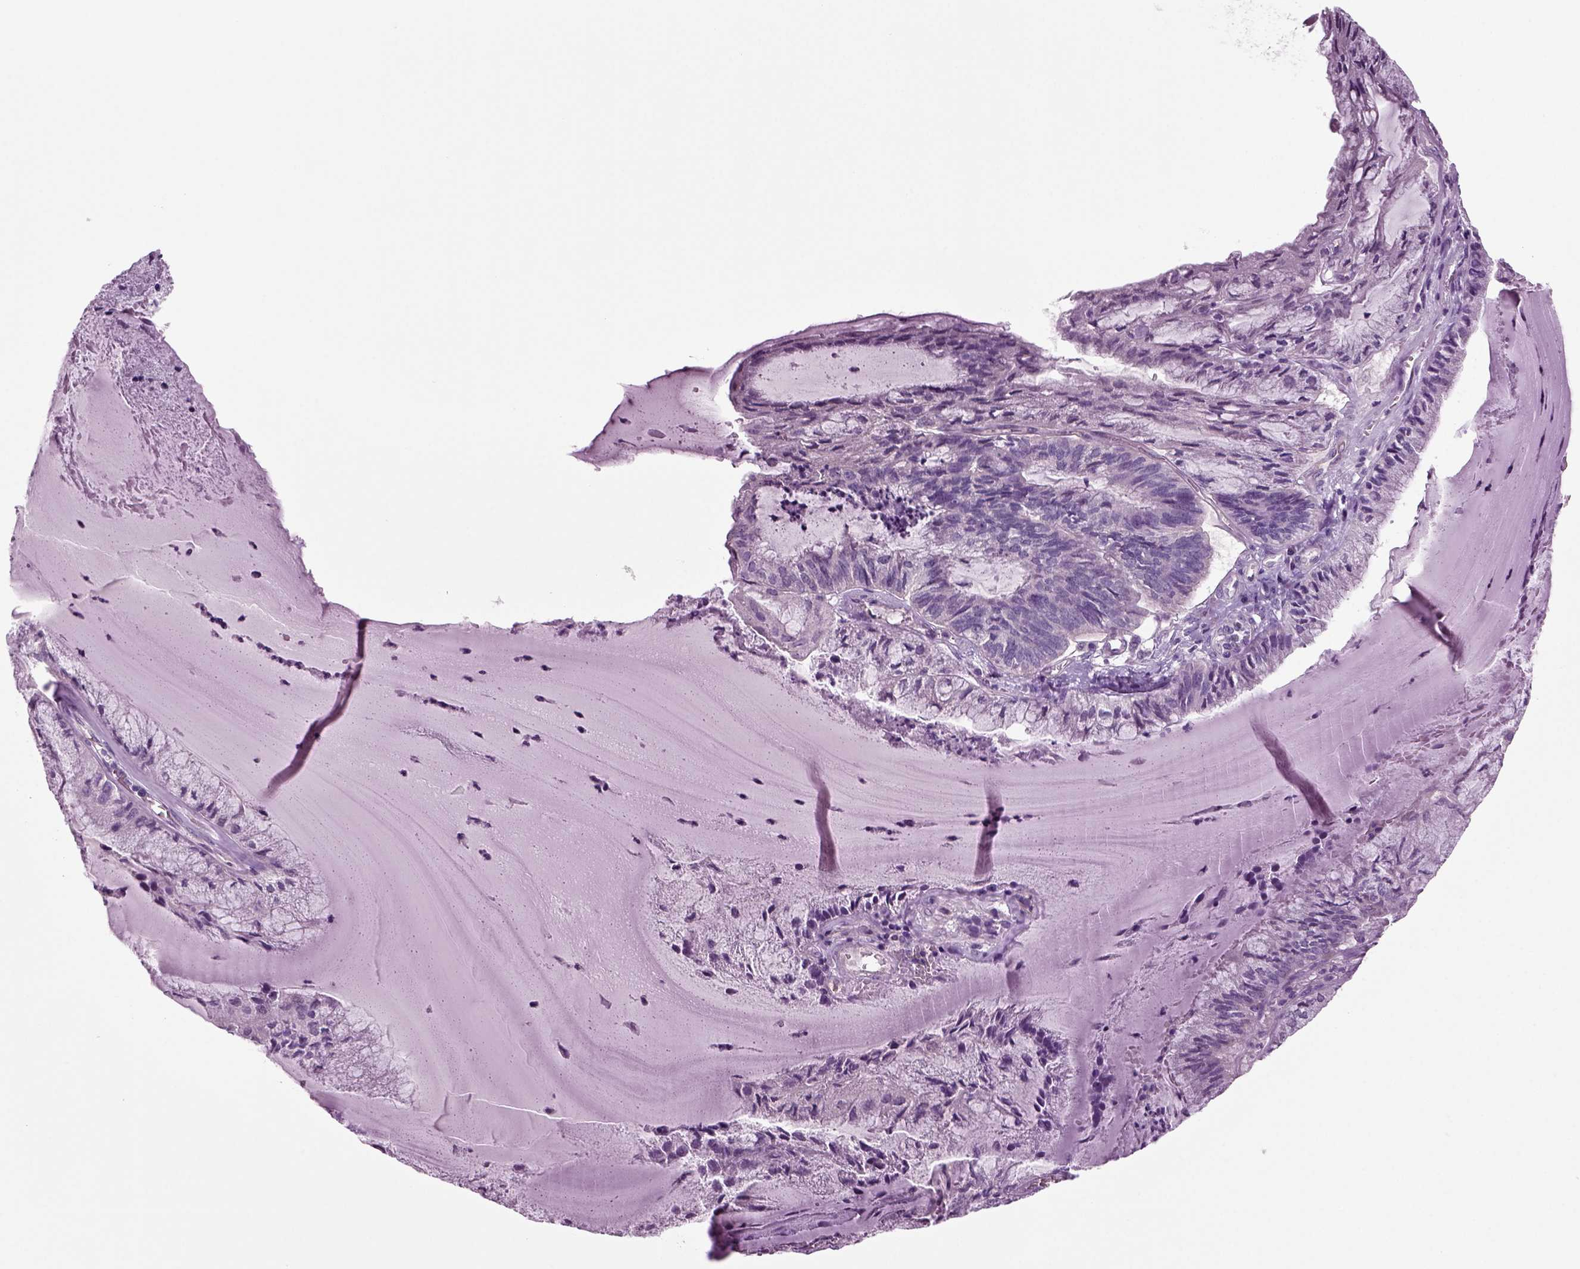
{"staining": {"intensity": "negative", "quantity": "none", "location": "none"}, "tissue": "endometrial cancer", "cell_type": "Tumor cells", "image_type": "cancer", "snomed": [{"axis": "morphology", "description": "Carcinoma, NOS"}, {"axis": "topography", "description": "Endometrium"}], "caption": "The micrograph reveals no significant positivity in tumor cells of endometrial carcinoma. (Immunohistochemistry, brightfield microscopy, high magnification).", "gene": "COL9A2", "patient": {"sex": "female", "age": 62}}